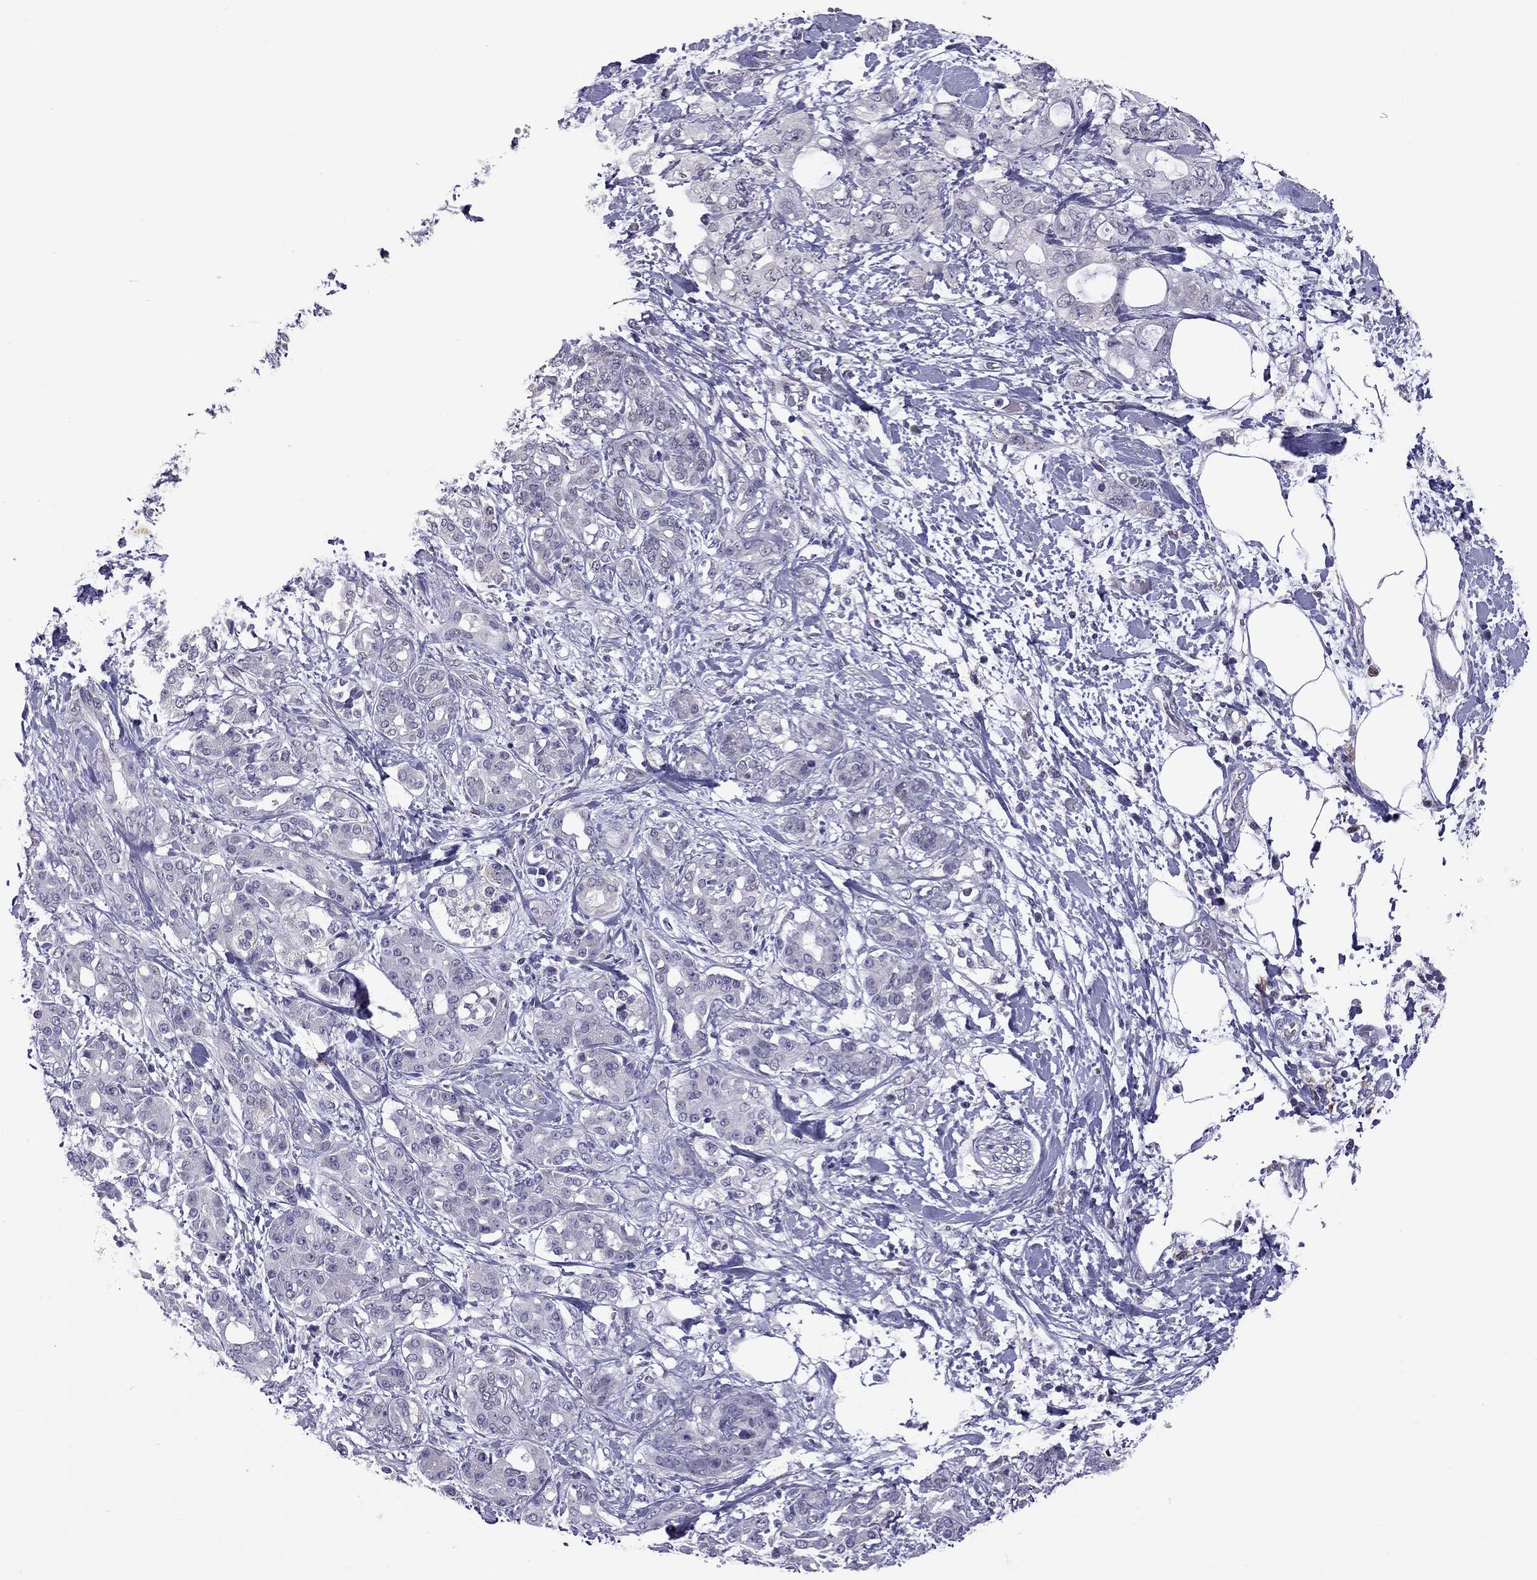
{"staining": {"intensity": "negative", "quantity": "none", "location": "none"}, "tissue": "pancreatic cancer", "cell_type": "Tumor cells", "image_type": "cancer", "snomed": [{"axis": "morphology", "description": "Adenocarcinoma, NOS"}, {"axis": "topography", "description": "Pancreas"}], "caption": "DAB (3,3'-diaminobenzidine) immunohistochemical staining of human pancreatic cancer reveals no significant expression in tumor cells.", "gene": "PPP1R3A", "patient": {"sex": "female", "age": 56}}